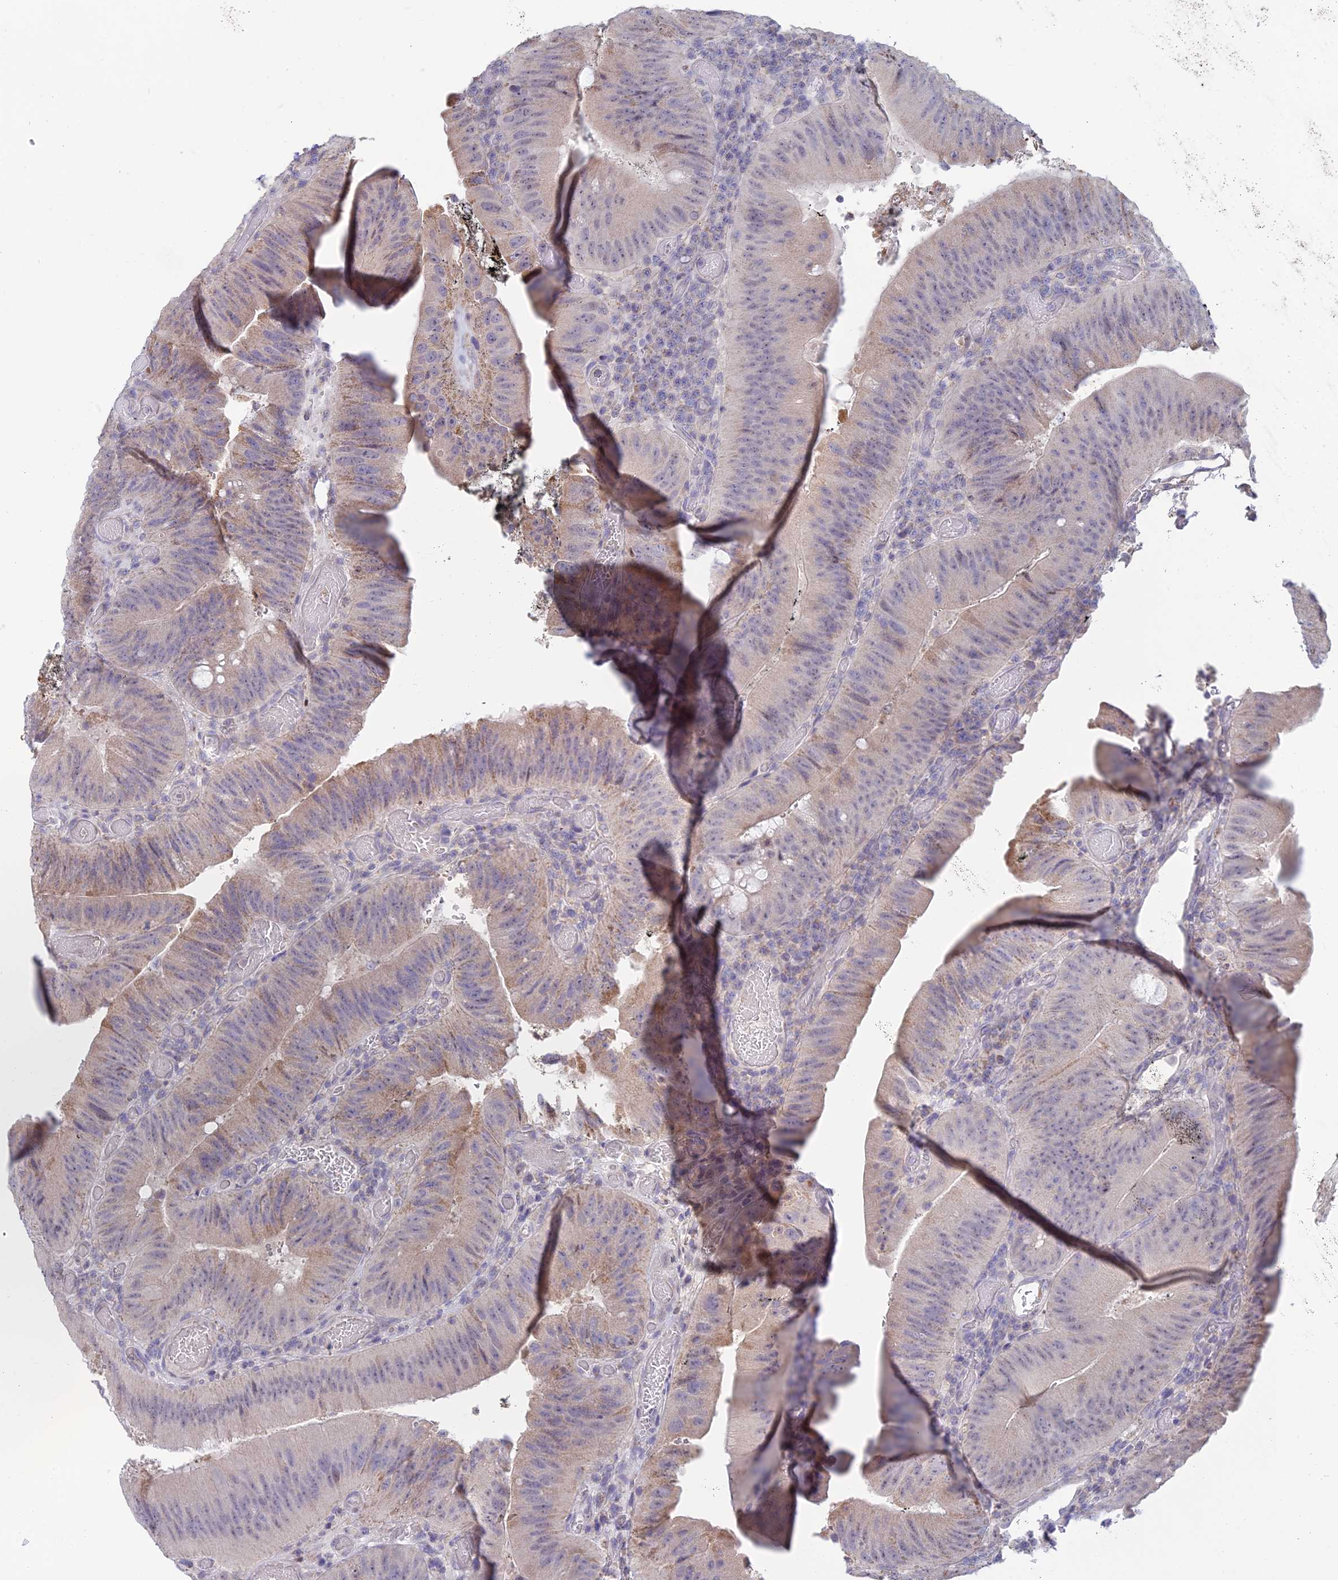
{"staining": {"intensity": "weak", "quantity": "25%-75%", "location": "cytoplasmic/membranous"}, "tissue": "colorectal cancer", "cell_type": "Tumor cells", "image_type": "cancer", "snomed": [{"axis": "morphology", "description": "Adenocarcinoma, NOS"}, {"axis": "topography", "description": "Colon"}], "caption": "About 25%-75% of tumor cells in colorectal adenocarcinoma reveal weak cytoplasmic/membranous protein expression as visualized by brown immunohistochemical staining.", "gene": "CFAP206", "patient": {"sex": "female", "age": 43}}